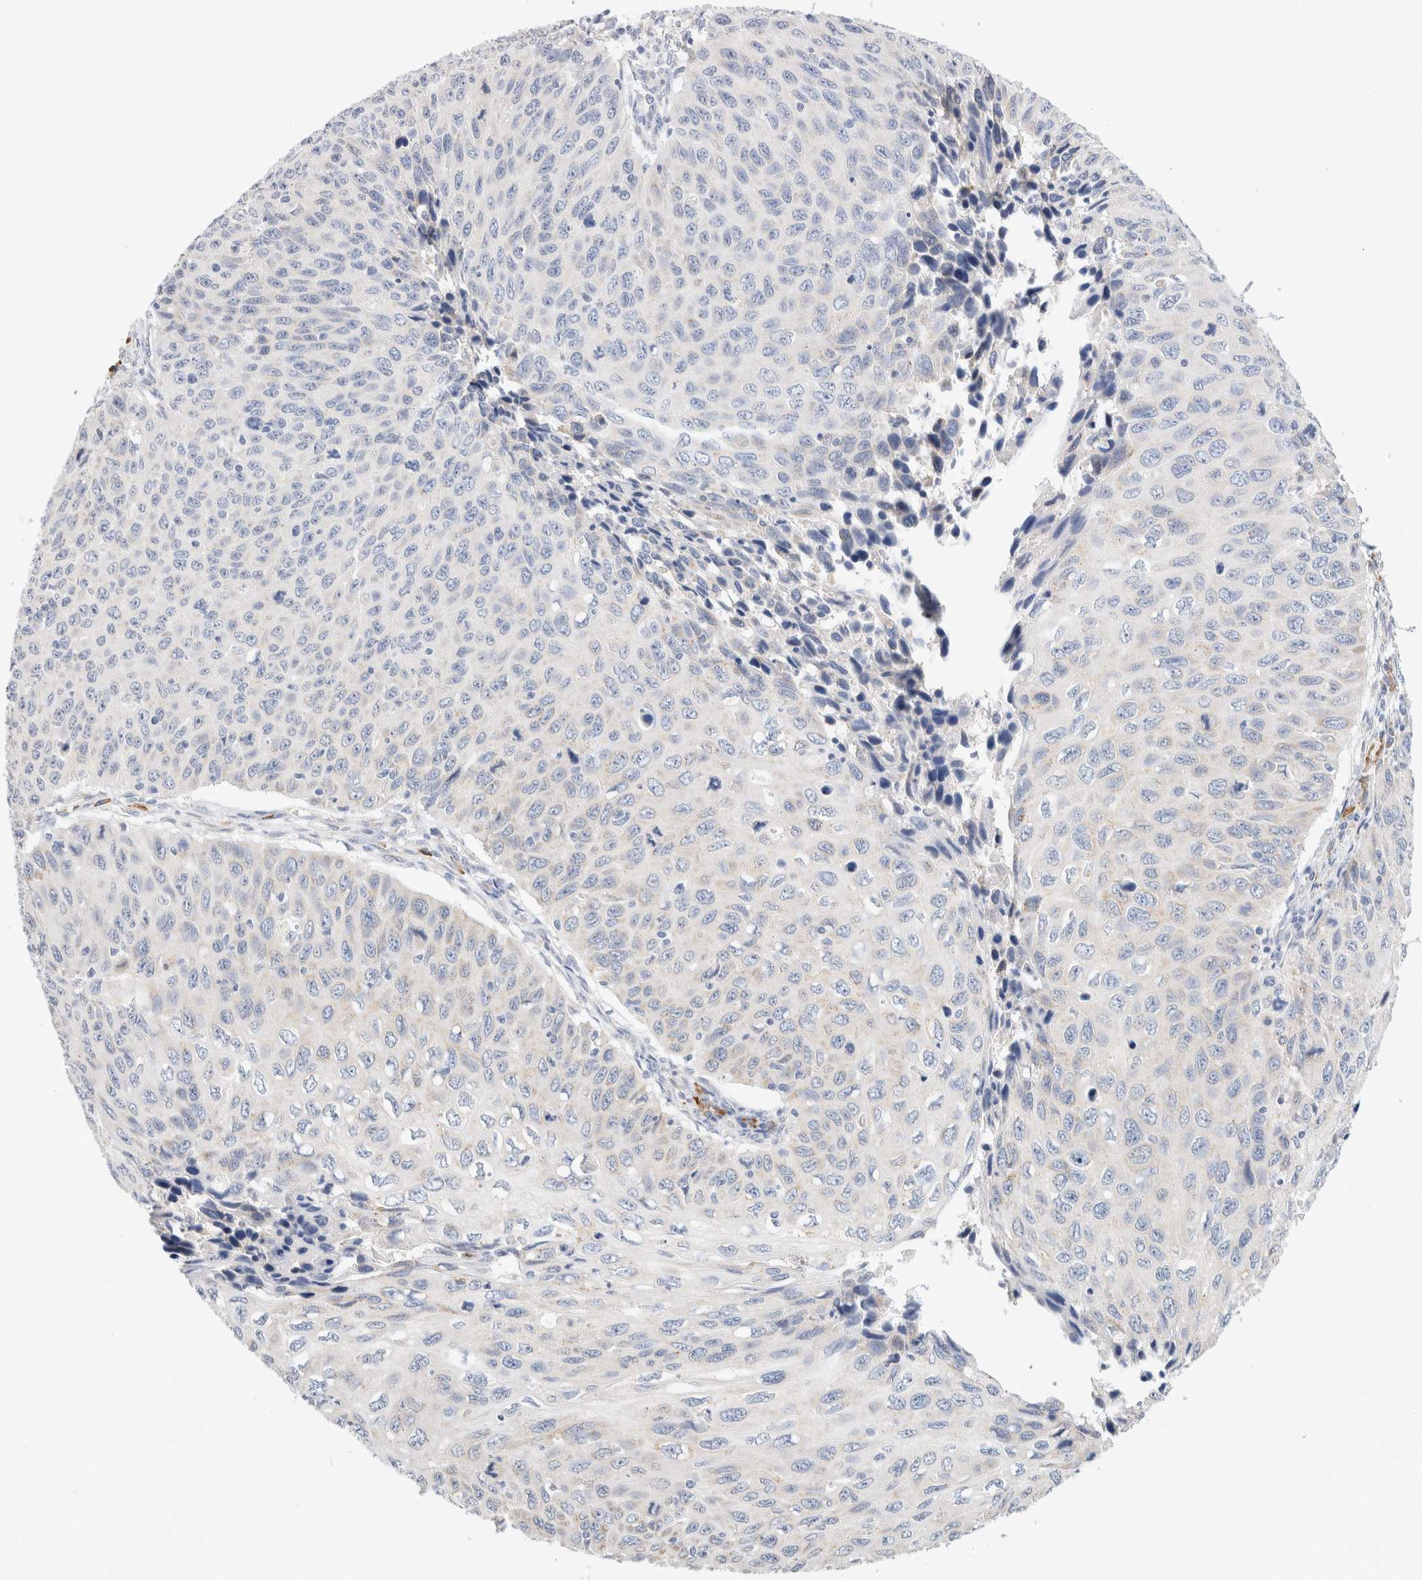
{"staining": {"intensity": "negative", "quantity": "none", "location": "none"}, "tissue": "cervical cancer", "cell_type": "Tumor cells", "image_type": "cancer", "snomed": [{"axis": "morphology", "description": "Squamous cell carcinoma, NOS"}, {"axis": "topography", "description": "Cervix"}], "caption": "Immunohistochemistry (IHC) histopathology image of human cervical cancer (squamous cell carcinoma) stained for a protein (brown), which reveals no expression in tumor cells. (Immunohistochemistry (IHC), brightfield microscopy, high magnification).", "gene": "GADD45G", "patient": {"sex": "female", "age": 53}}